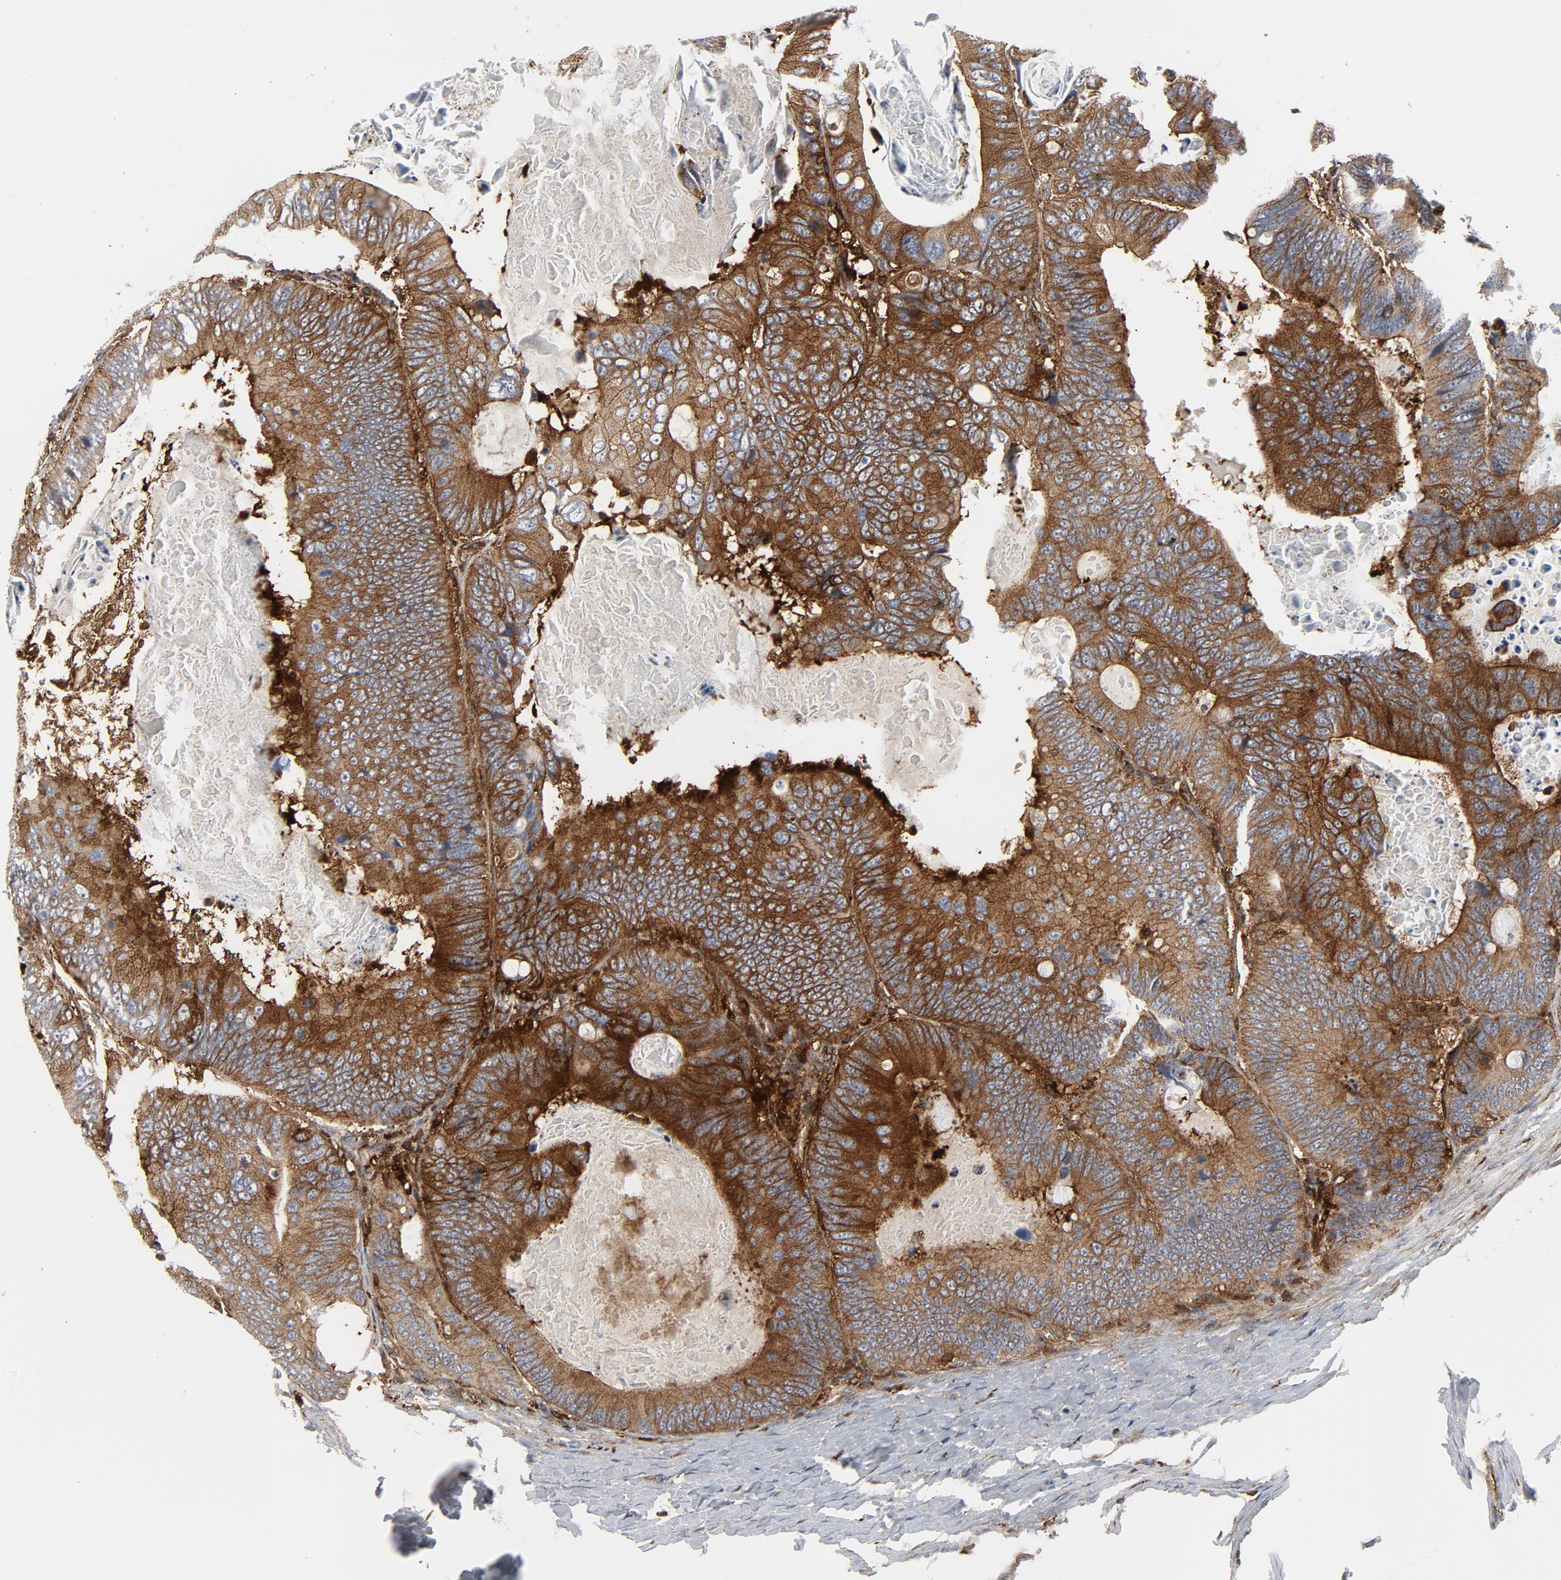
{"staining": {"intensity": "strong", "quantity": ">75%", "location": "cytoplasmic/membranous"}, "tissue": "colorectal cancer", "cell_type": "Tumor cells", "image_type": "cancer", "snomed": [{"axis": "morphology", "description": "Adenocarcinoma, NOS"}, {"axis": "topography", "description": "Colon"}], "caption": "Adenocarcinoma (colorectal) stained for a protein (brown) shows strong cytoplasmic/membranous positive positivity in about >75% of tumor cells.", "gene": "YES1", "patient": {"sex": "female", "age": 55}}